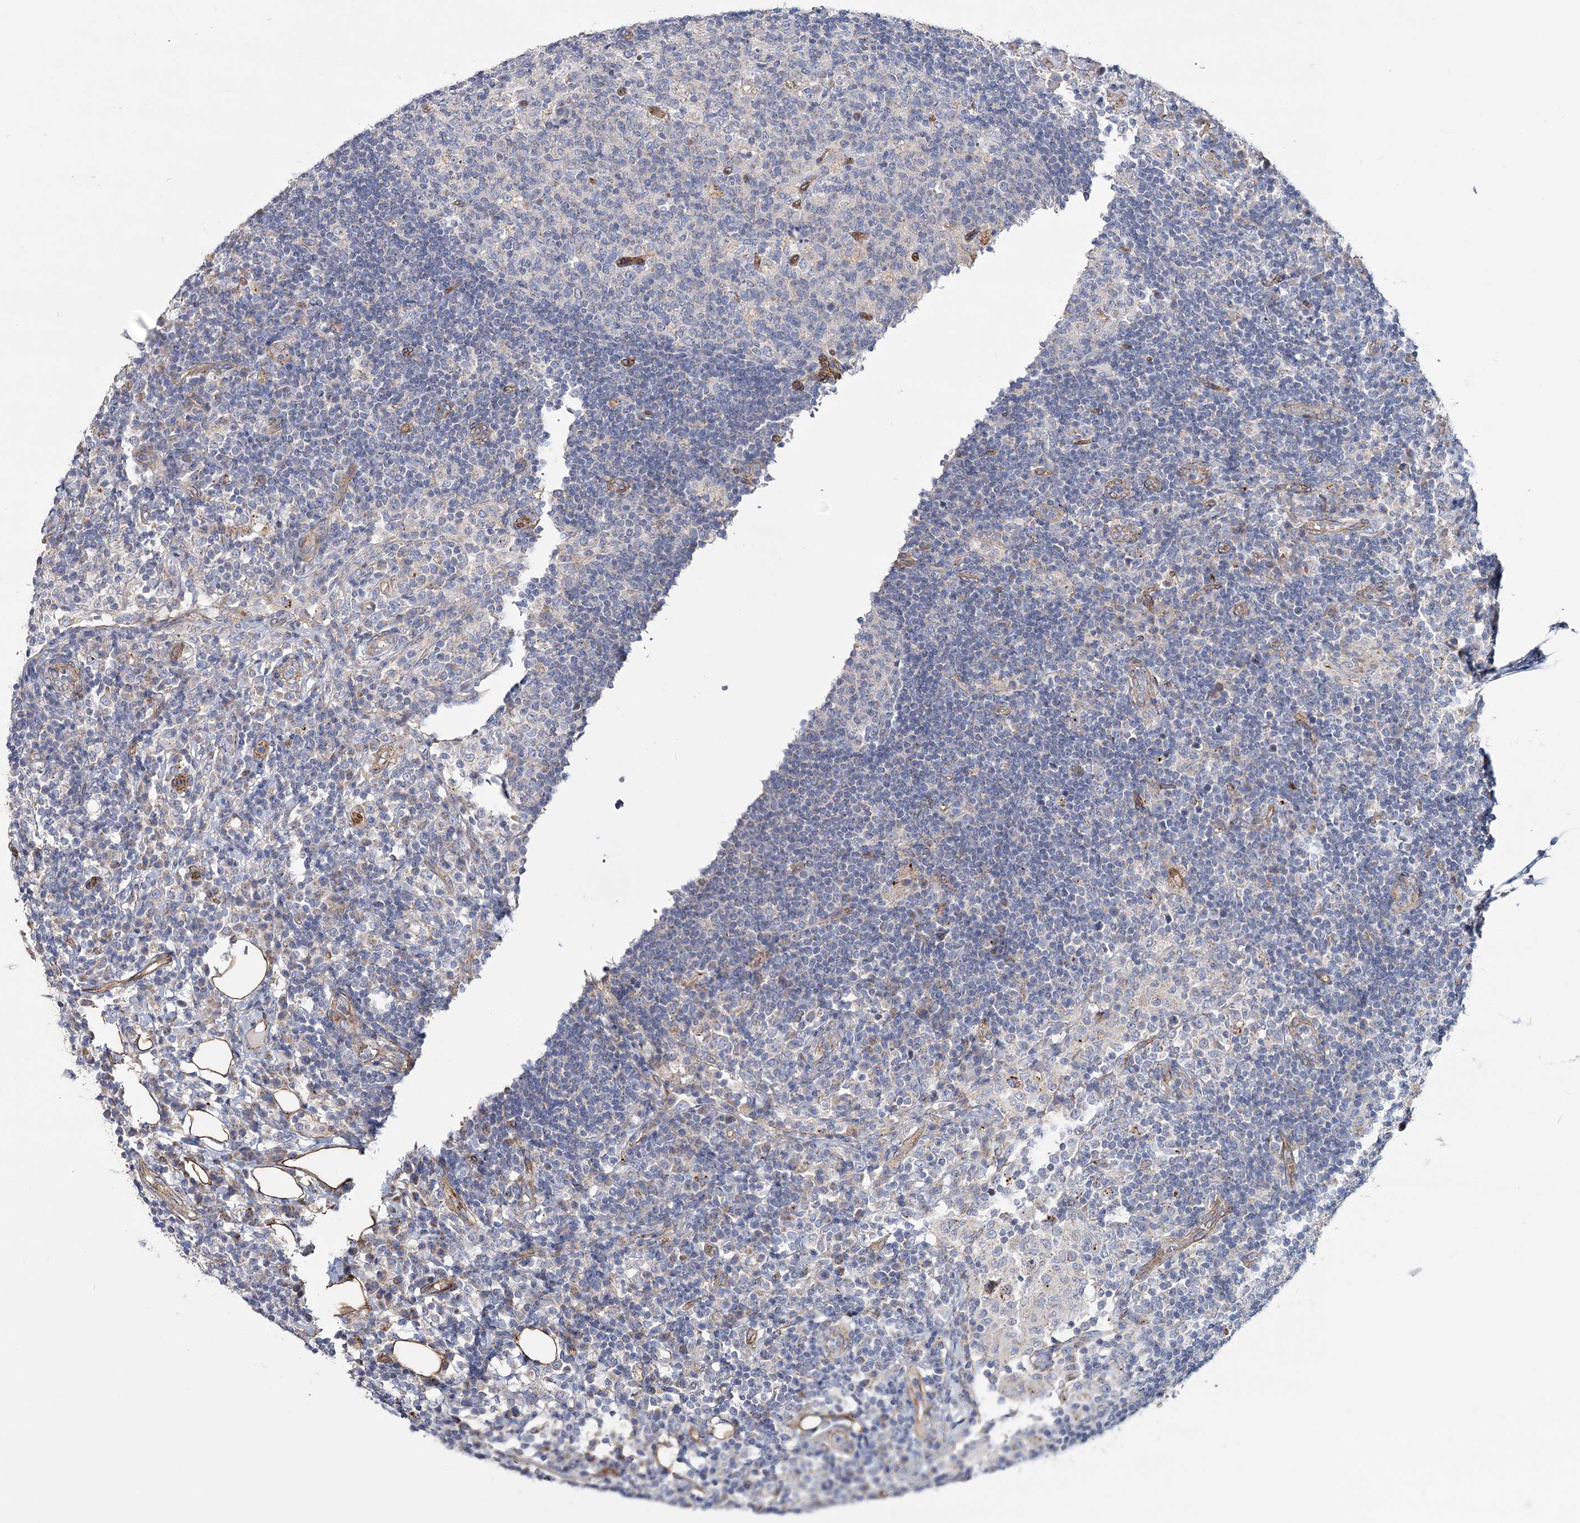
{"staining": {"intensity": "negative", "quantity": "none", "location": "none"}, "tissue": "lymph node", "cell_type": "Germinal center cells", "image_type": "normal", "snomed": [{"axis": "morphology", "description": "Normal tissue, NOS"}, {"axis": "topography", "description": "Lymph node"}], "caption": "The IHC micrograph has no significant expression in germinal center cells of lymph node. Nuclei are stained in blue.", "gene": "TMEM164", "patient": {"sex": "female", "age": 53}}